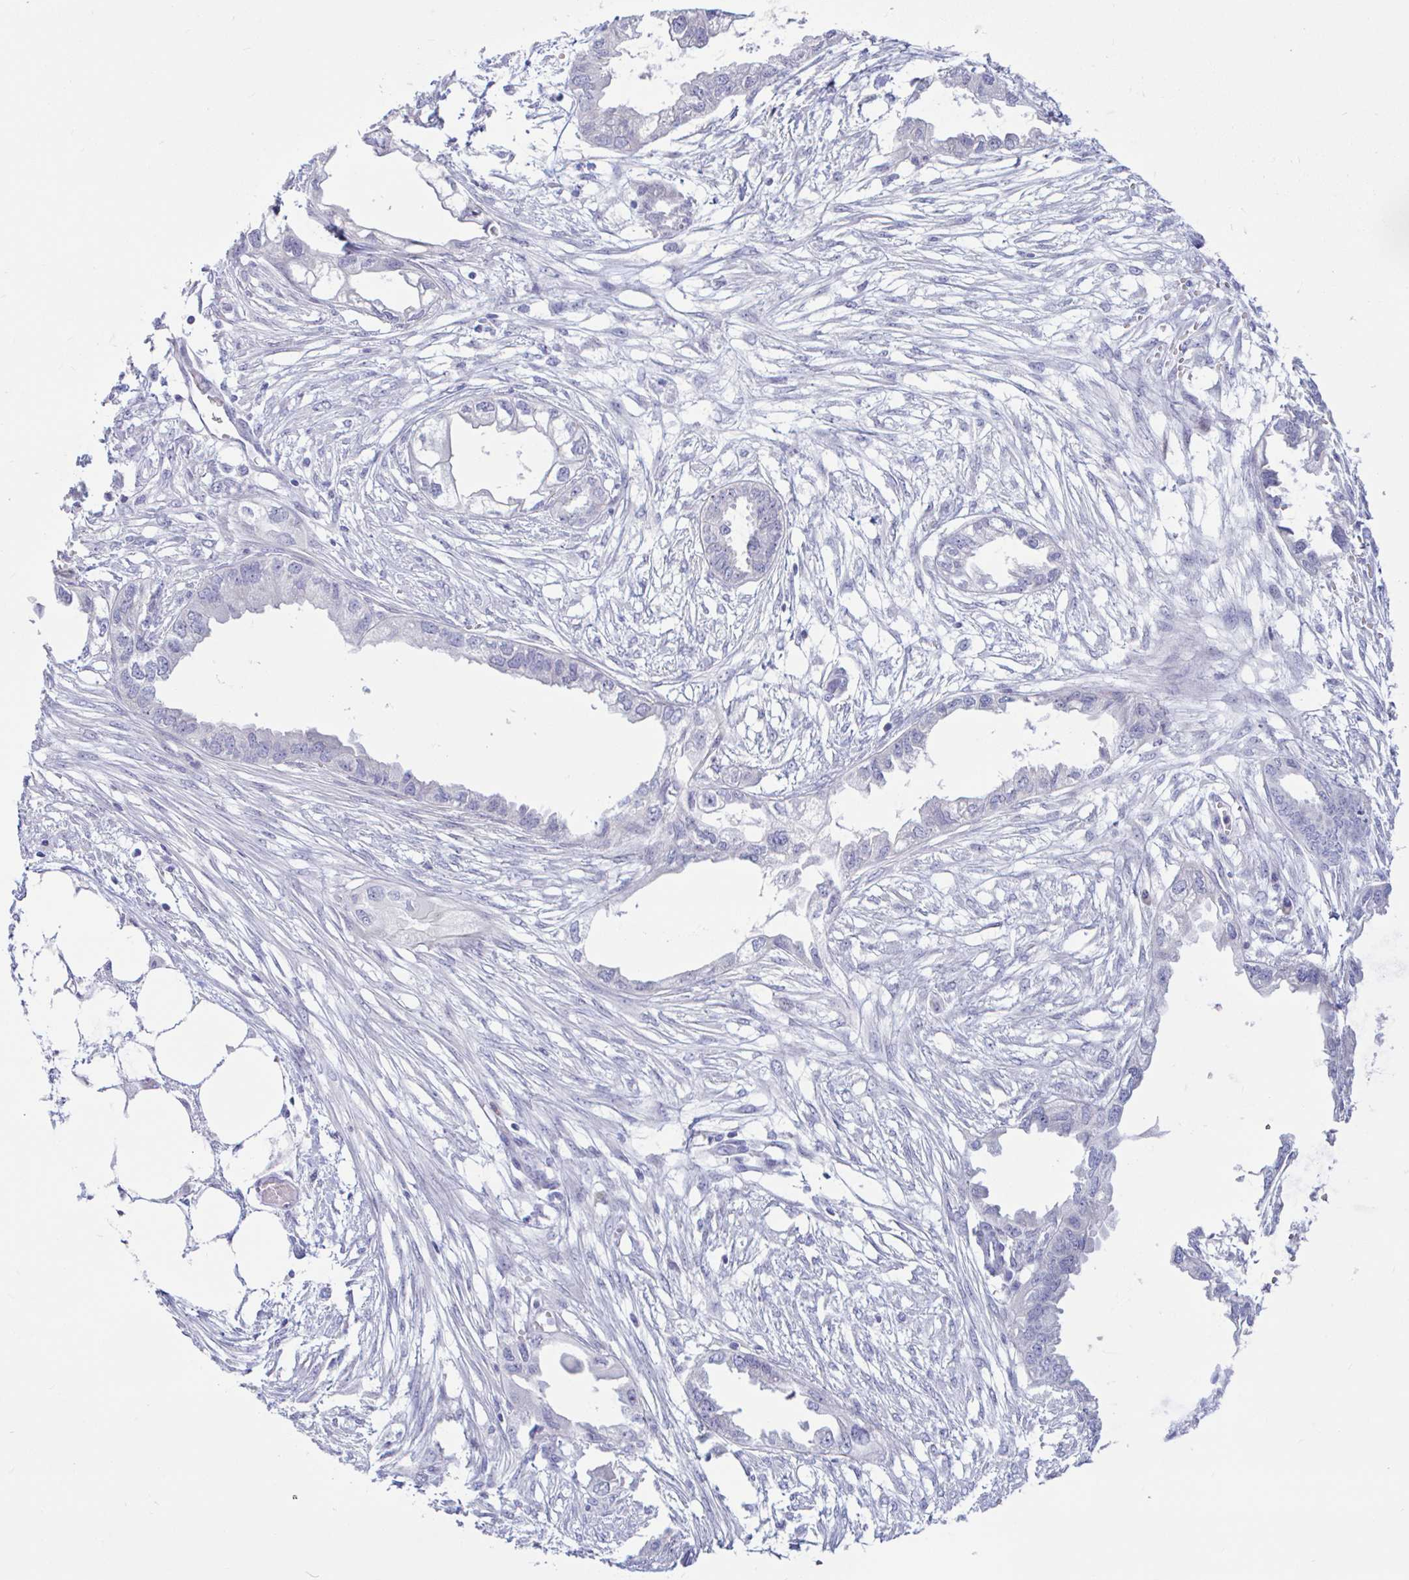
{"staining": {"intensity": "negative", "quantity": "none", "location": "none"}, "tissue": "endometrial cancer", "cell_type": "Tumor cells", "image_type": "cancer", "snomed": [{"axis": "morphology", "description": "Adenocarcinoma, NOS"}, {"axis": "morphology", "description": "Adenocarcinoma, metastatic, NOS"}, {"axis": "topography", "description": "Adipose tissue"}, {"axis": "topography", "description": "Endometrium"}], "caption": "This is an immunohistochemistry (IHC) histopathology image of endometrial cancer. There is no expression in tumor cells.", "gene": "NBPF3", "patient": {"sex": "female", "age": 67}}